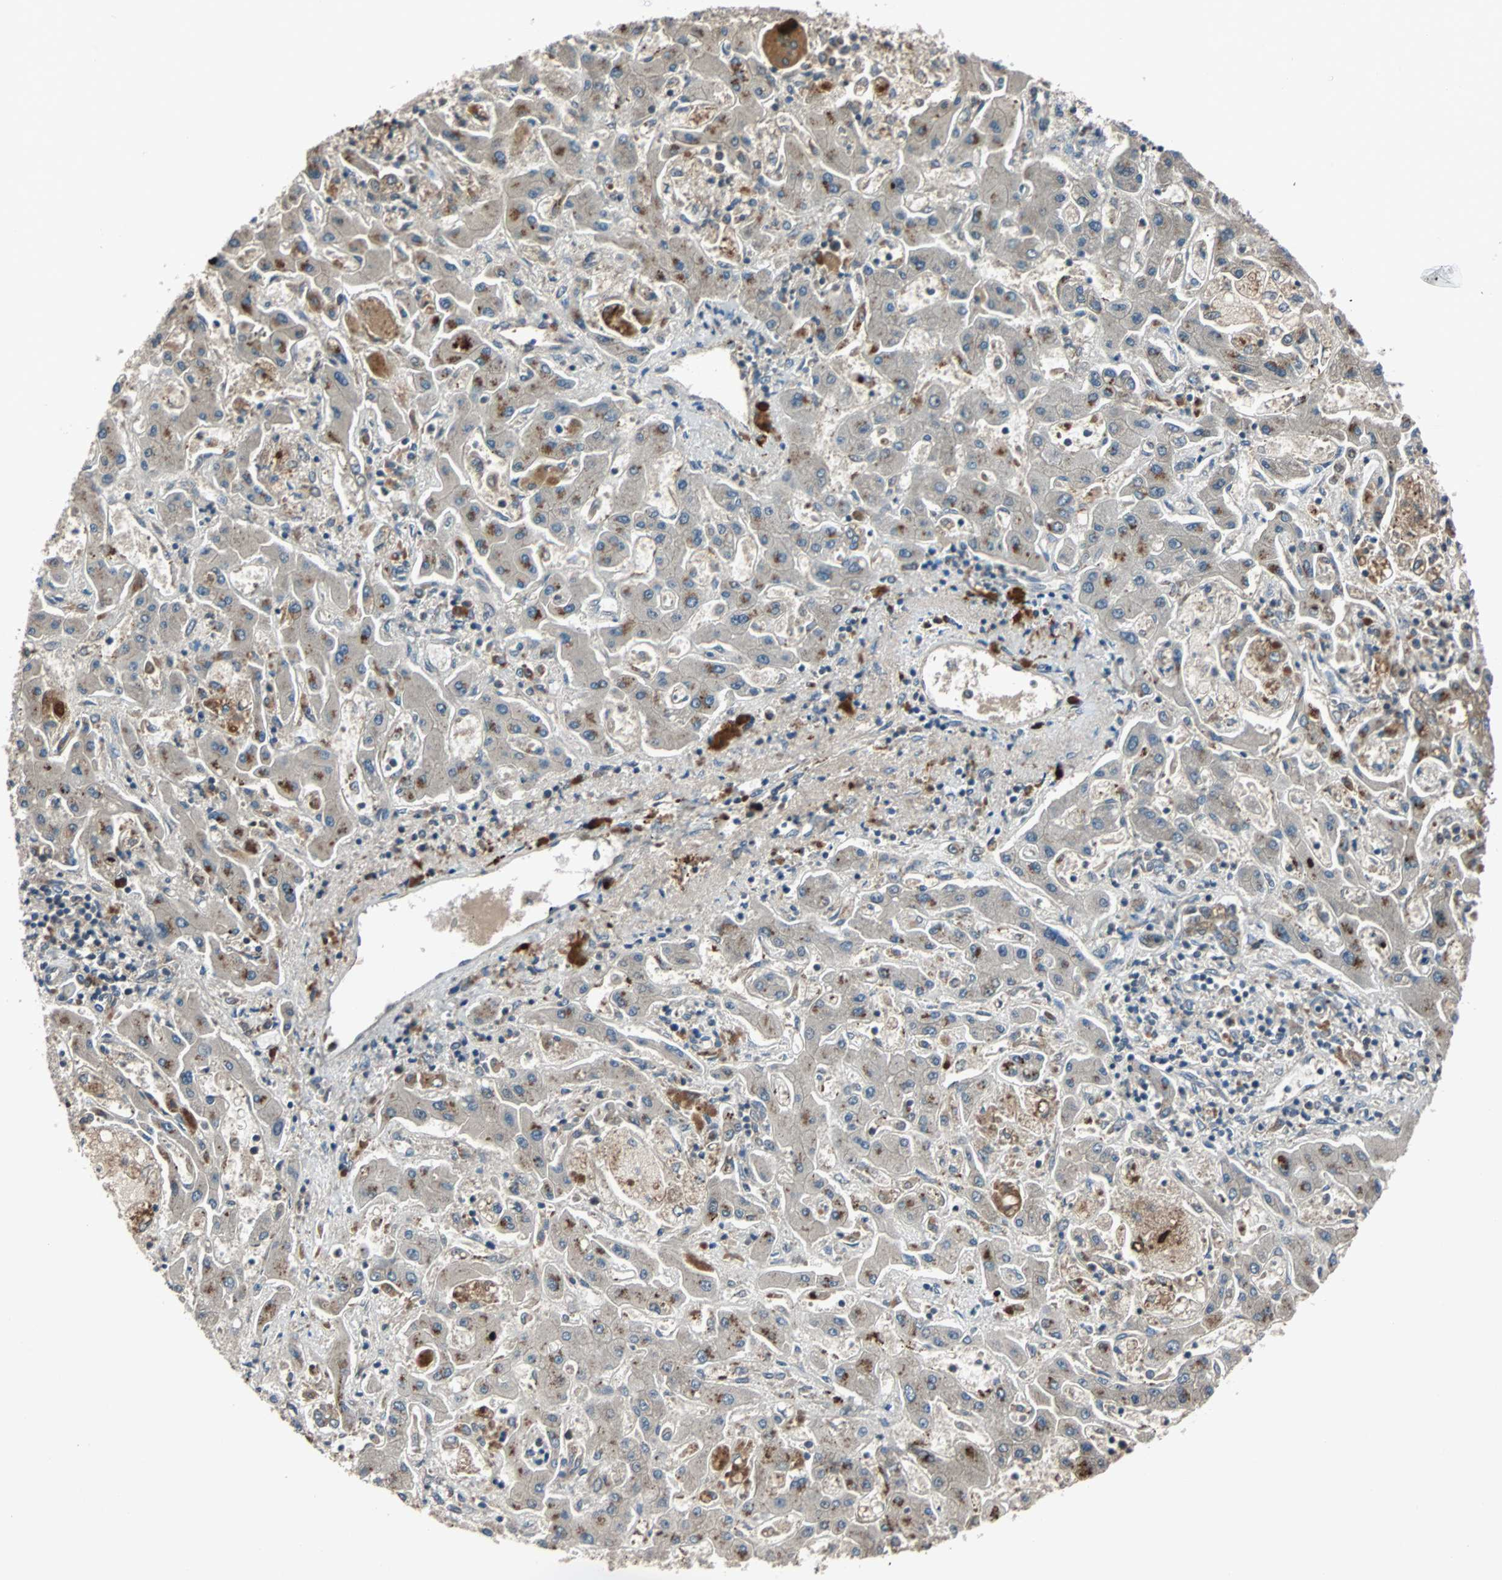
{"staining": {"intensity": "moderate", "quantity": ">75%", "location": "cytoplasmic/membranous"}, "tissue": "liver cancer", "cell_type": "Tumor cells", "image_type": "cancer", "snomed": [{"axis": "morphology", "description": "Cholangiocarcinoma"}, {"axis": "topography", "description": "Liver"}], "caption": "This is an image of immunohistochemistry staining of cholangiocarcinoma (liver), which shows moderate positivity in the cytoplasmic/membranous of tumor cells.", "gene": "ARF1", "patient": {"sex": "male", "age": 50}}